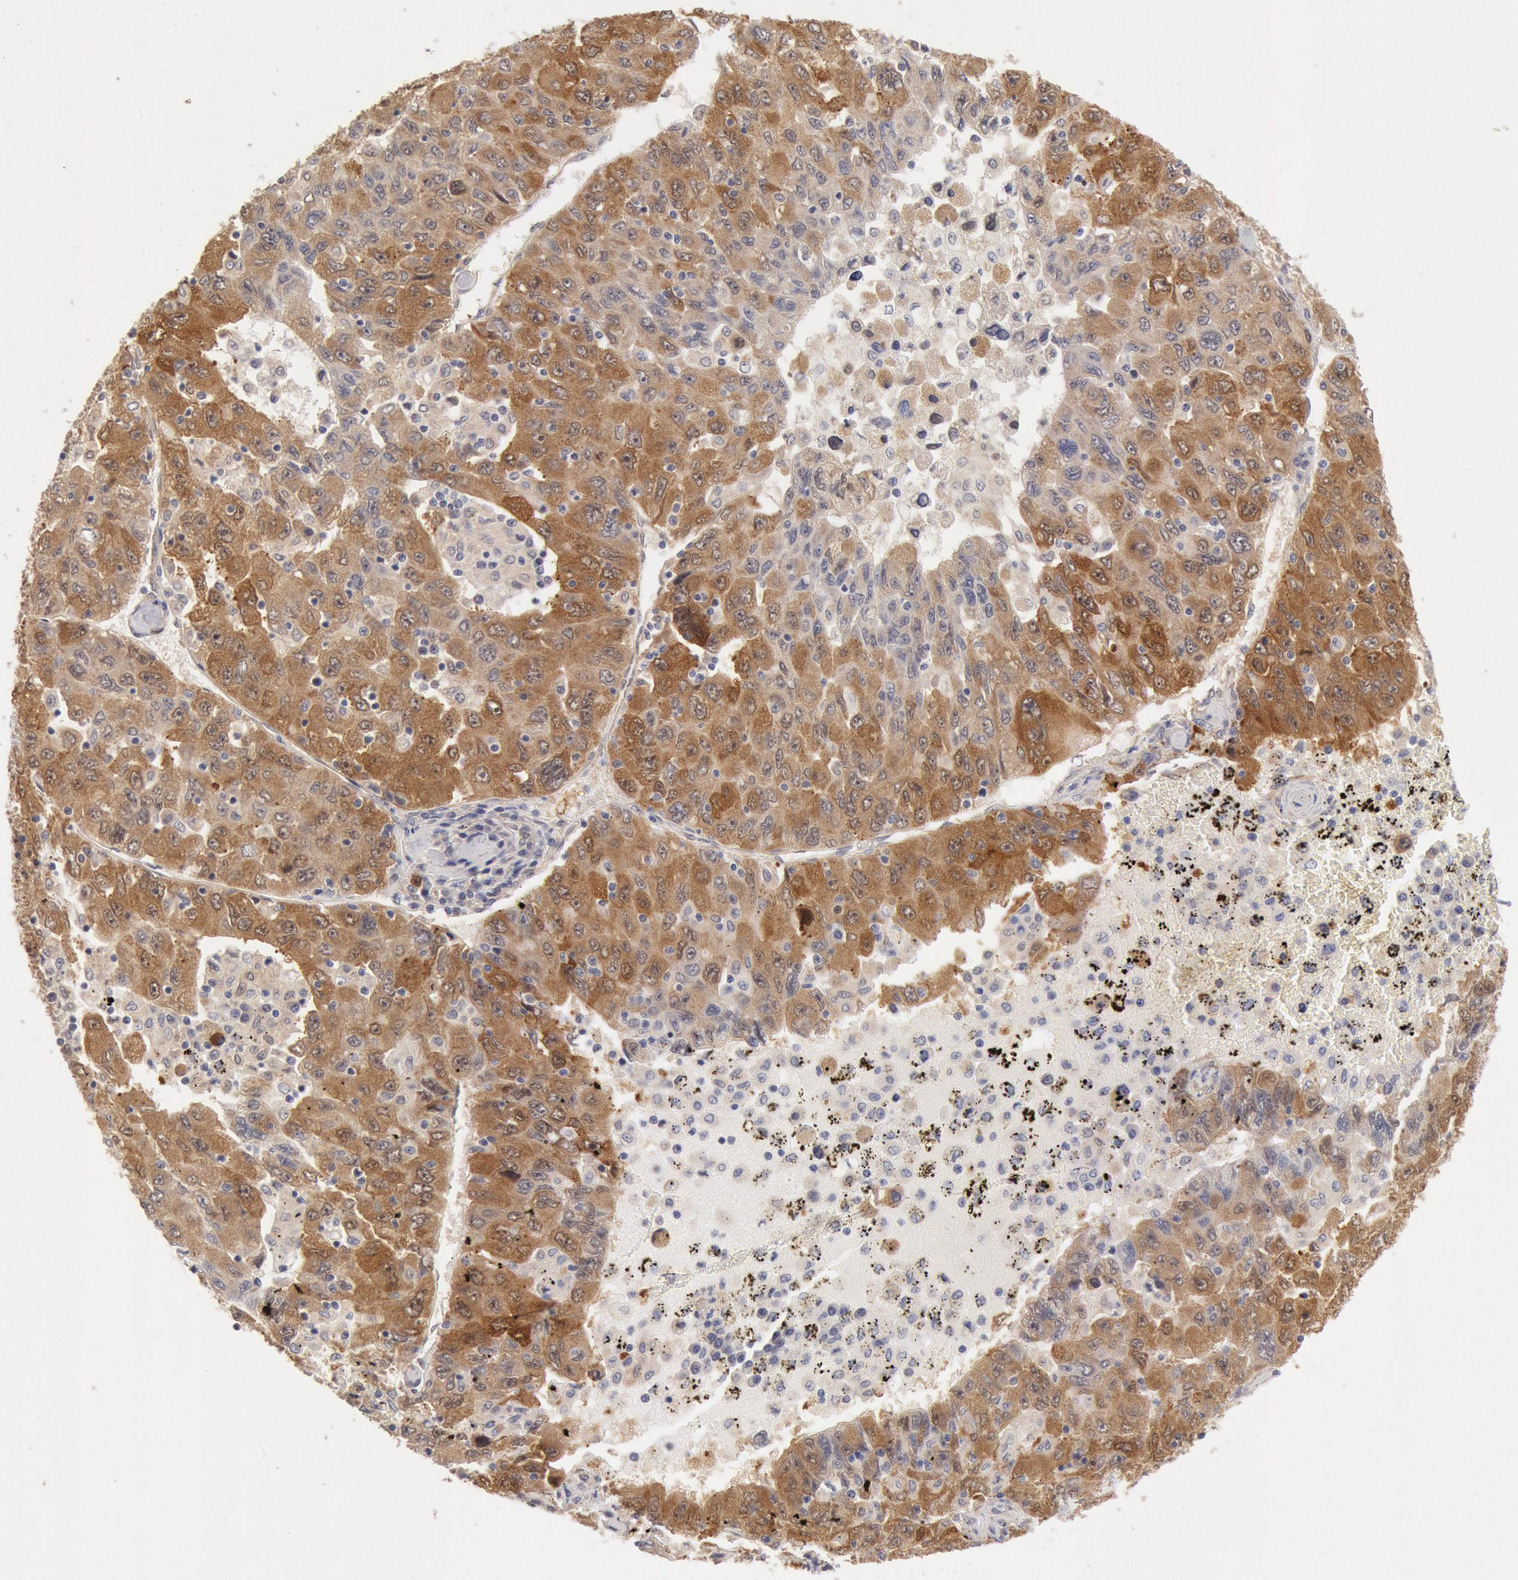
{"staining": {"intensity": "moderate", "quantity": ">75%", "location": "cytoplasmic/membranous"}, "tissue": "liver cancer", "cell_type": "Tumor cells", "image_type": "cancer", "snomed": [{"axis": "morphology", "description": "Carcinoma, Hepatocellular, NOS"}, {"axis": "topography", "description": "Liver"}], "caption": "Protein staining demonstrates moderate cytoplasmic/membranous expression in about >75% of tumor cells in hepatocellular carcinoma (liver). The protein of interest is stained brown, and the nuclei are stained in blue (DAB (3,3'-diaminobenzidine) IHC with brightfield microscopy, high magnification).", "gene": "DNAJA1", "patient": {"sex": "male", "age": 49}}